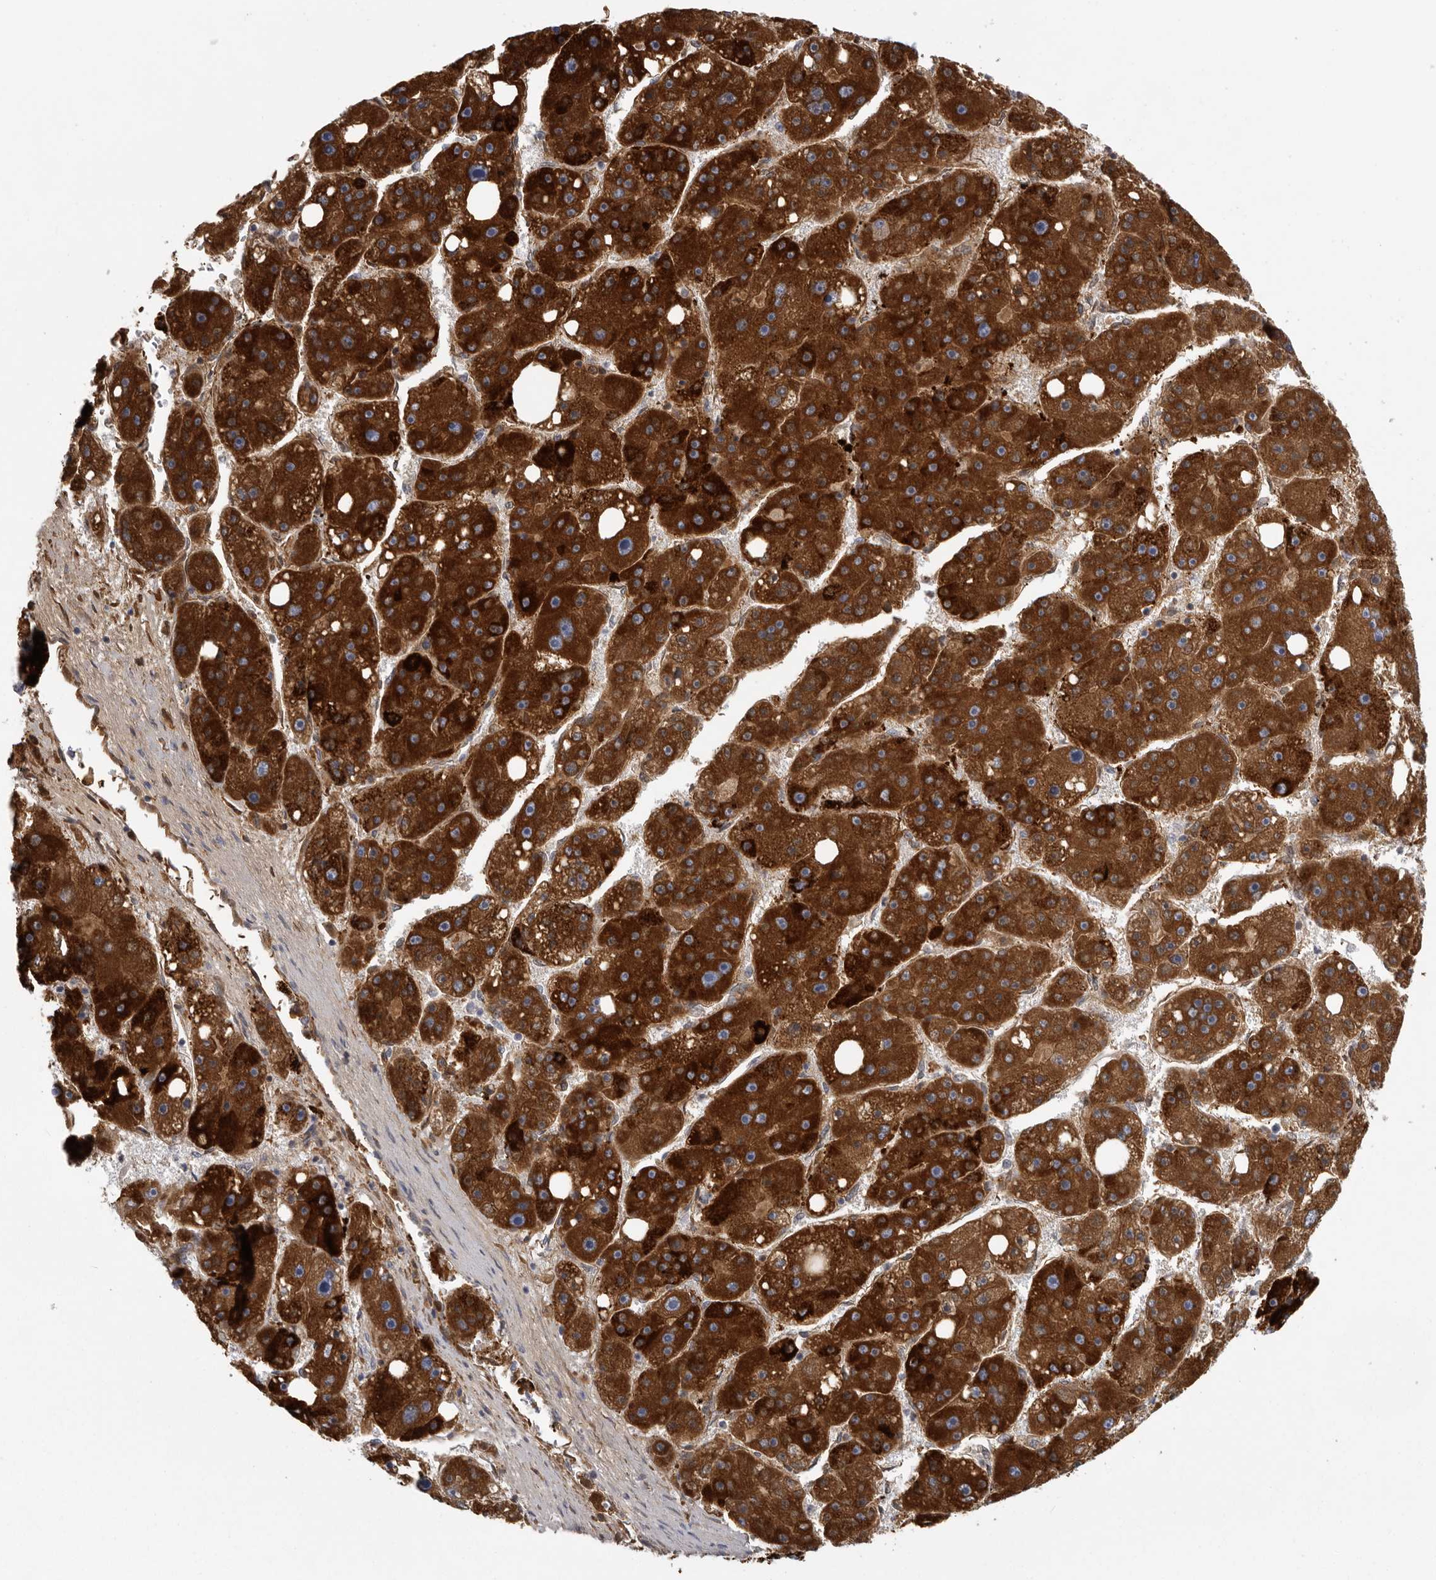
{"staining": {"intensity": "strong", "quantity": ">75%", "location": "cytoplasmic/membranous"}, "tissue": "liver cancer", "cell_type": "Tumor cells", "image_type": "cancer", "snomed": [{"axis": "morphology", "description": "Carcinoma, Hepatocellular, NOS"}, {"axis": "topography", "description": "Liver"}], "caption": "Brown immunohistochemical staining in human hepatocellular carcinoma (liver) displays strong cytoplasmic/membranous positivity in about >75% of tumor cells. (DAB (3,3'-diaminobenzidine) IHC with brightfield microscopy, high magnification).", "gene": "USP24", "patient": {"sex": "female", "age": 61}}